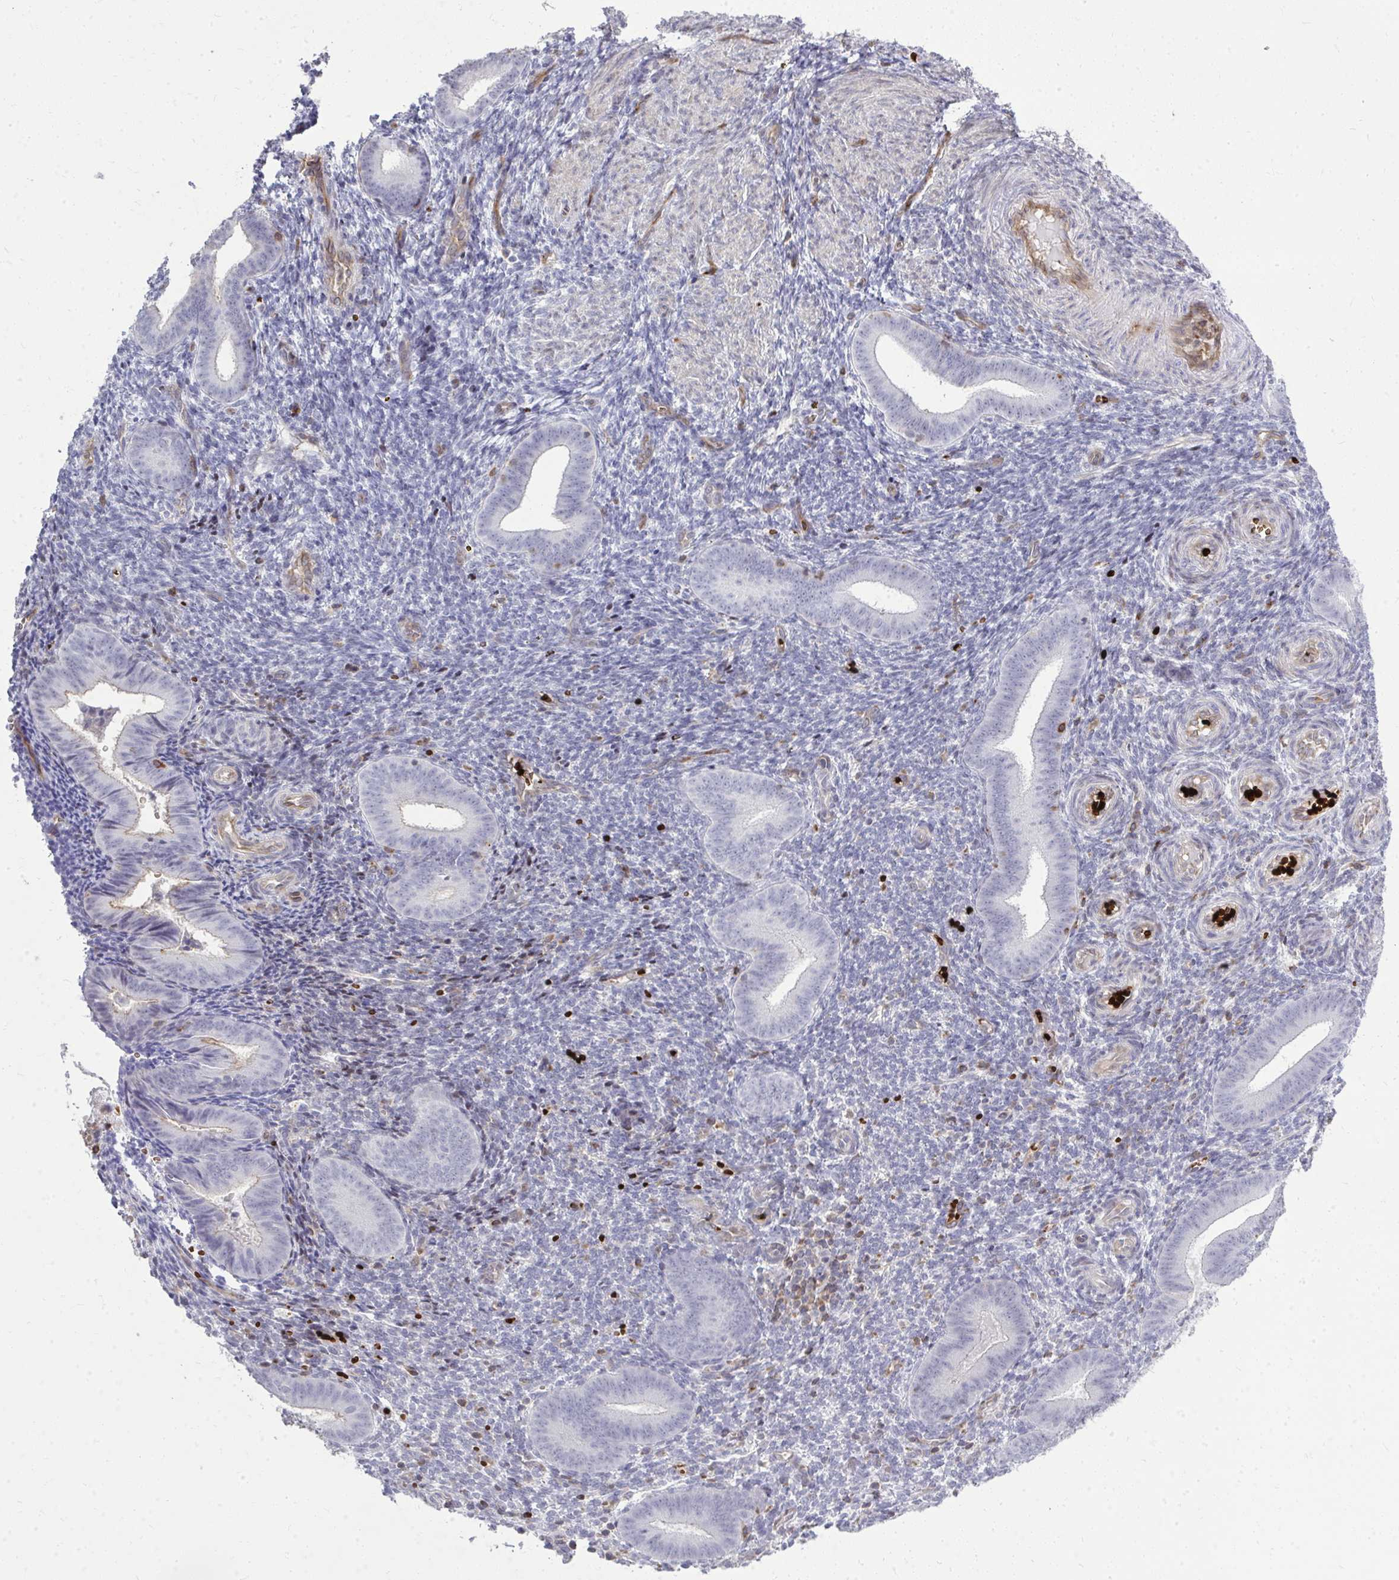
{"staining": {"intensity": "weak", "quantity": "<25%", "location": "nuclear"}, "tissue": "endometrium", "cell_type": "Cells in endometrial stroma", "image_type": "normal", "snomed": [{"axis": "morphology", "description": "Normal tissue, NOS"}, {"axis": "topography", "description": "Endometrium"}], "caption": "DAB immunohistochemical staining of normal human endometrium reveals no significant staining in cells in endometrial stroma. (Stains: DAB immunohistochemistry with hematoxylin counter stain, Microscopy: brightfield microscopy at high magnification).", "gene": "FOXN3", "patient": {"sex": "female", "age": 25}}